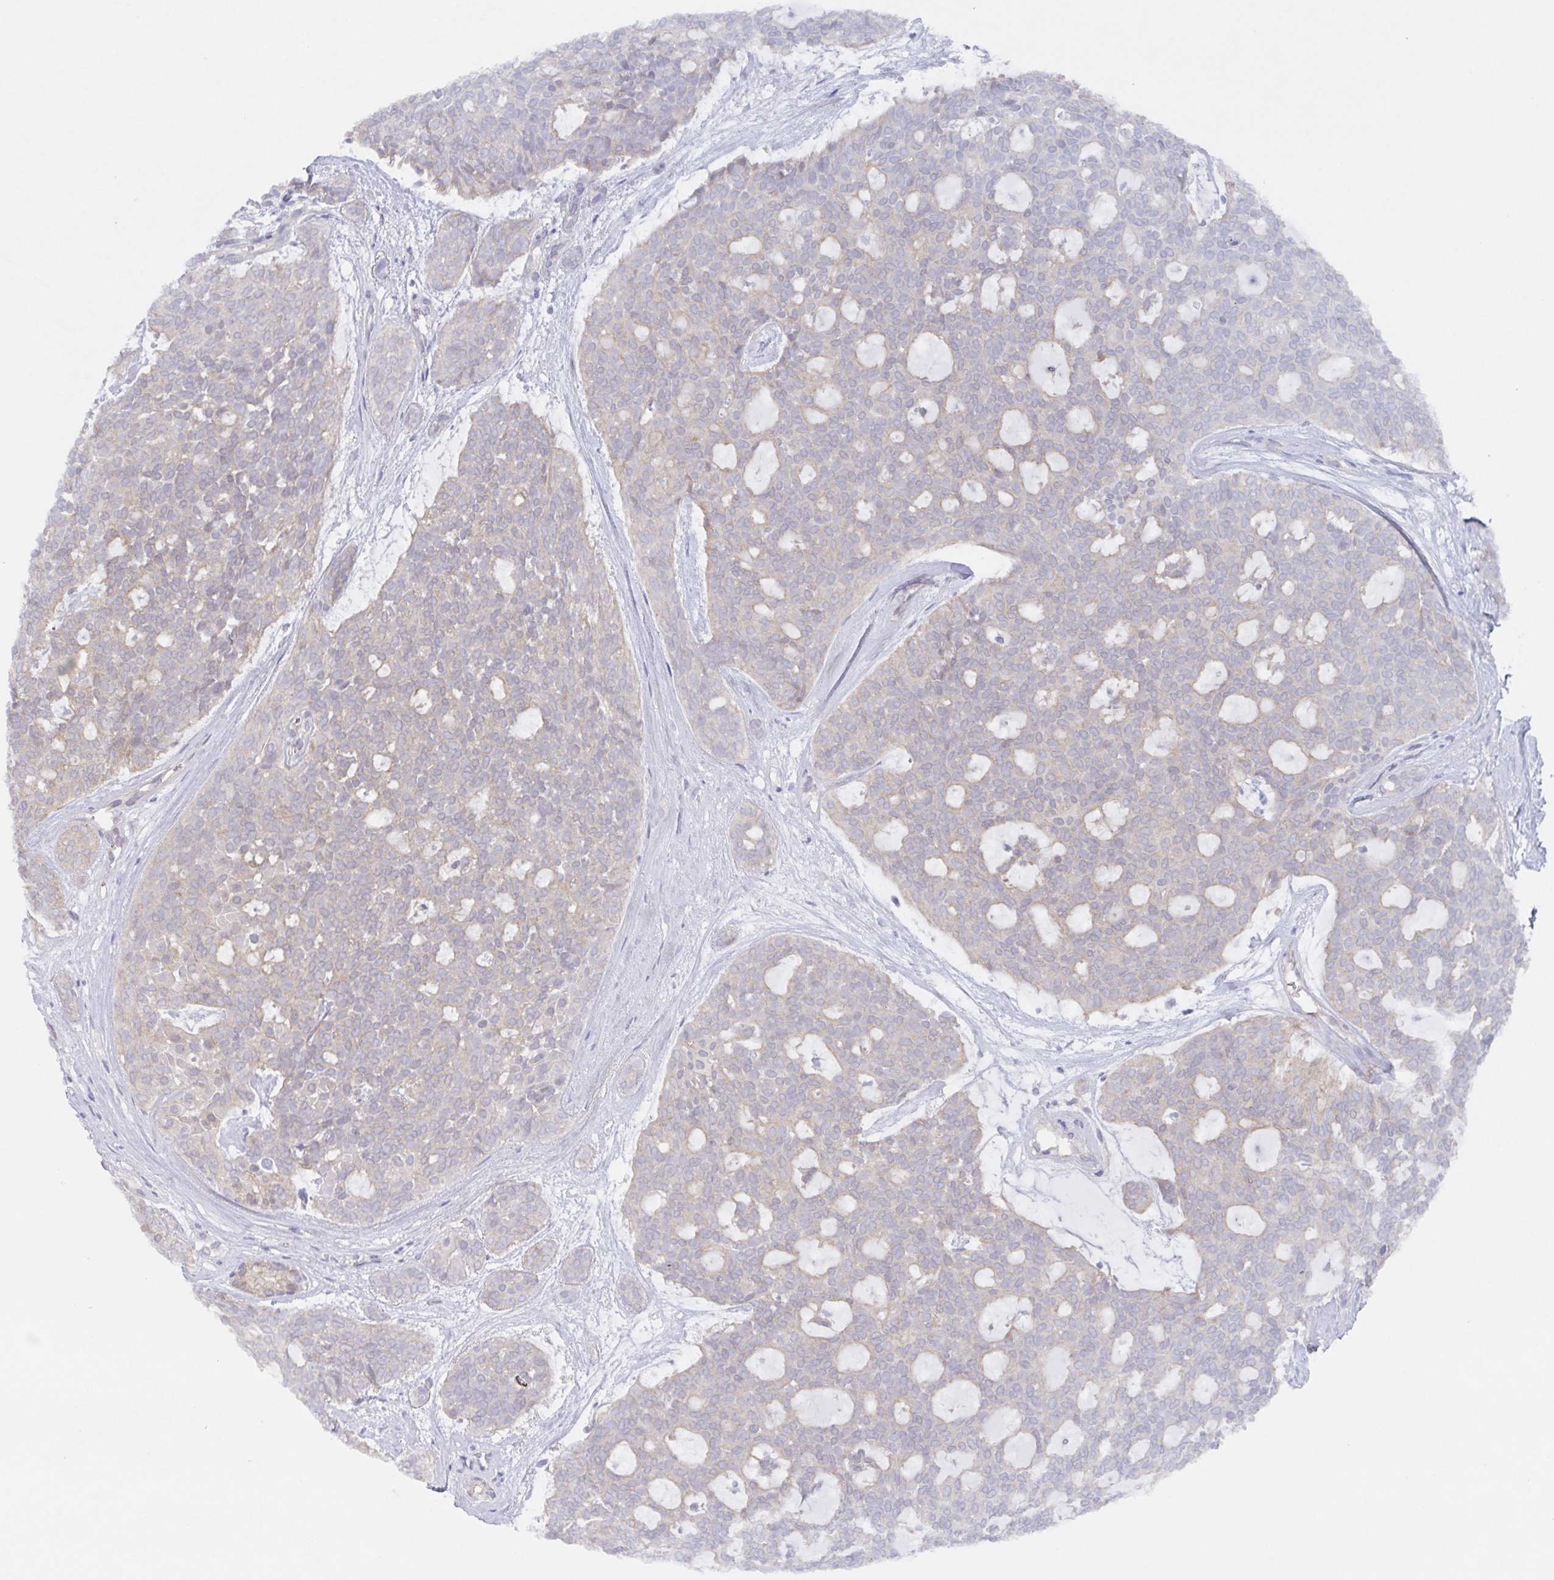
{"staining": {"intensity": "weak", "quantity": "25%-75%", "location": "cytoplasmic/membranous"}, "tissue": "head and neck cancer", "cell_type": "Tumor cells", "image_type": "cancer", "snomed": [{"axis": "morphology", "description": "Adenocarcinoma, NOS"}, {"axis": "topography", "description": "Head-Neck"}], "caption": "Approximately 25%-75% of tumor cells in human head and neck cancer reveal weak cytoplasmic/membranous protein staining as visualized by brown immunohistochemical staining.", "gene": "AGFG2", "patient": {"sex": "male", "age": 66}}